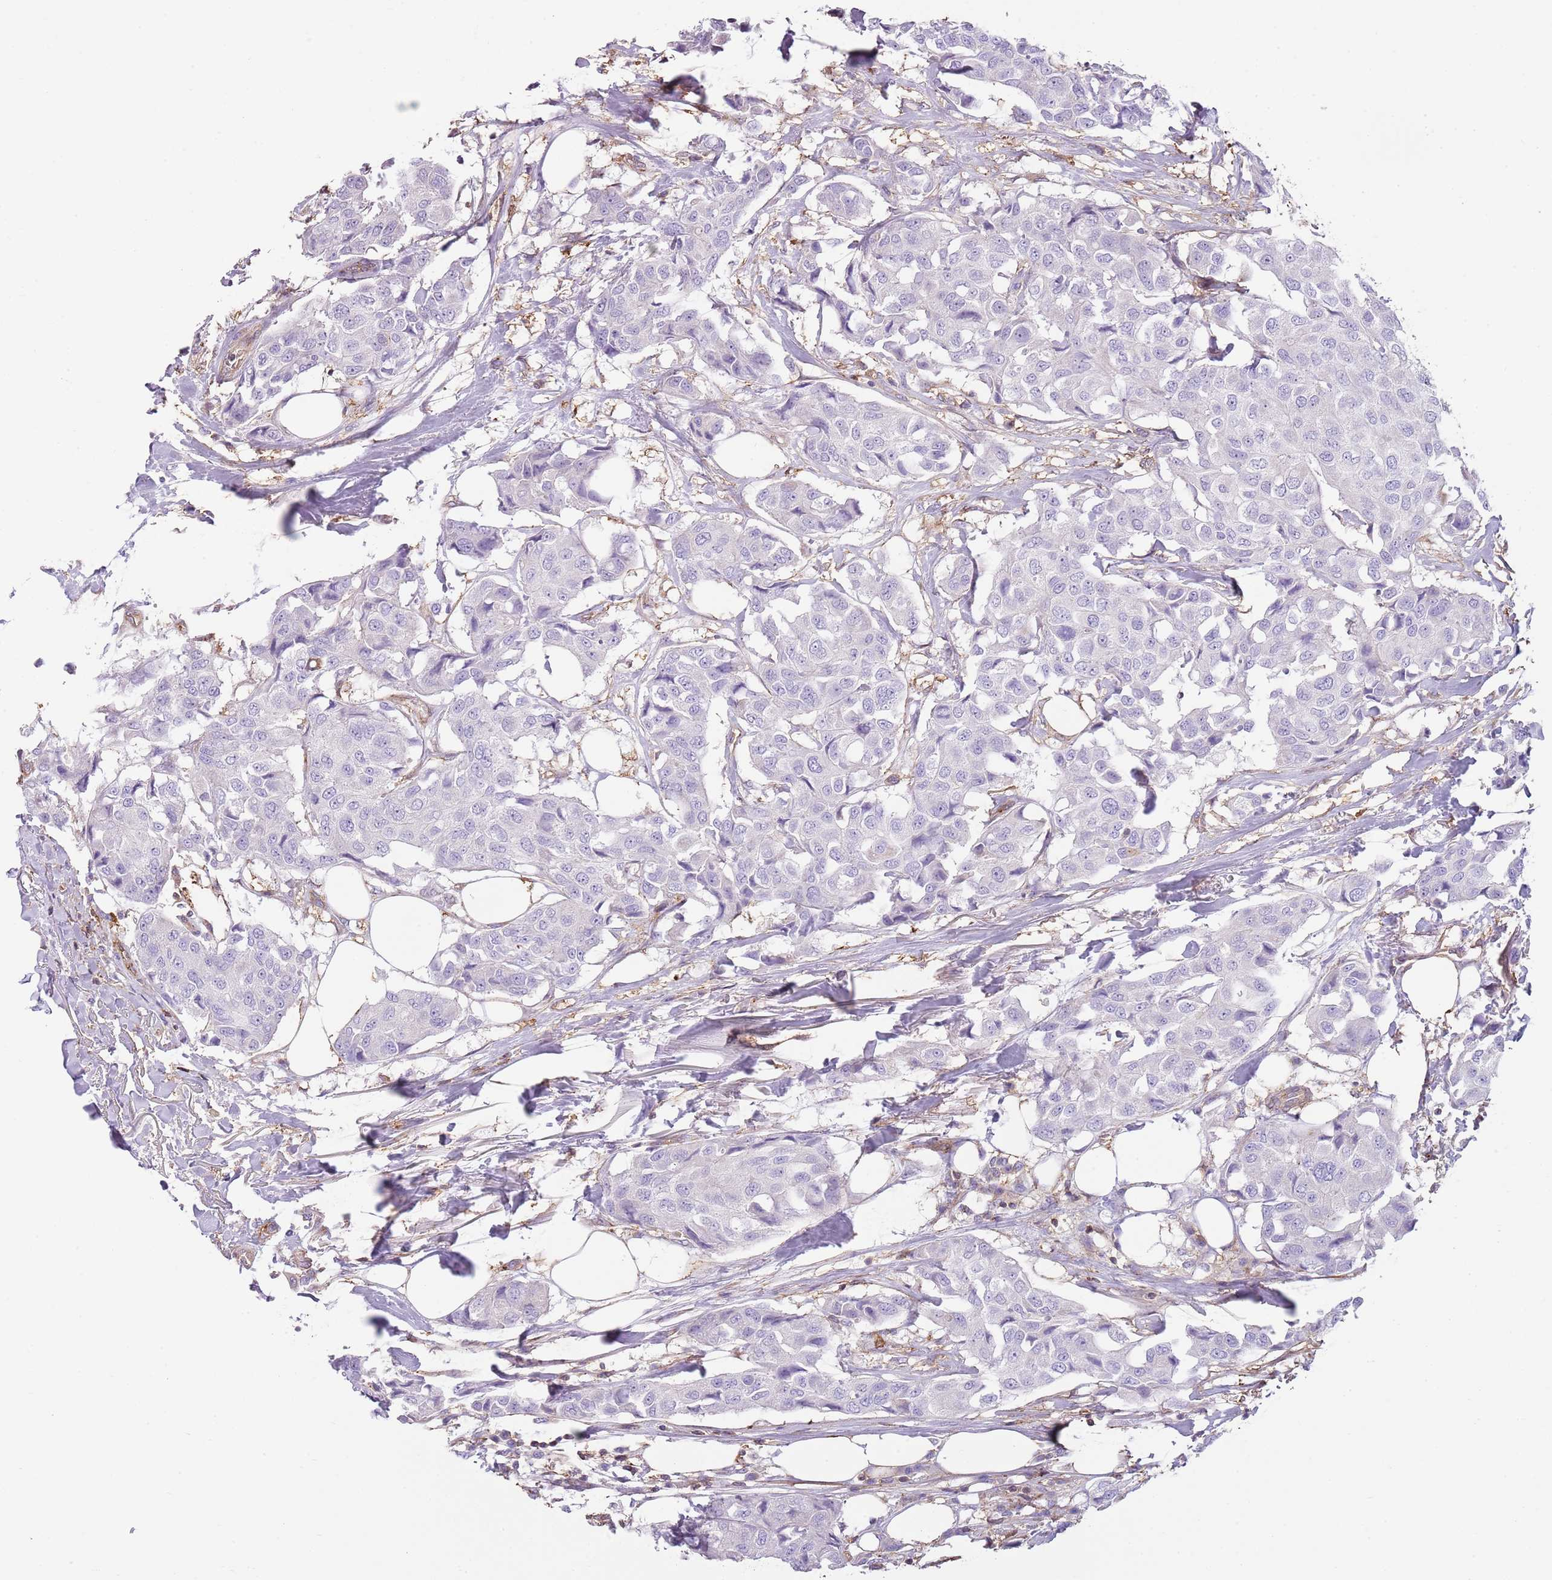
{"staining": {"intensity": "negative", "quantity": "none", "location": "none"}, "tissue": "breast cancer", "cell_type": "Tumor cells", "image_type": "cancer", "snomed": [{"axis": "morphology", "description": "Duct carcinoma"}, {"axis": "topography", "description": "Breast"}], "caption": "This is a histopathology image of immunohistochemistry (IHC) staining of invasive ductal carcinoma (breast), which shows no expression in tumor cells.", "gene": "GNAI3", "patient": {"sex": "female", "age": 80}}